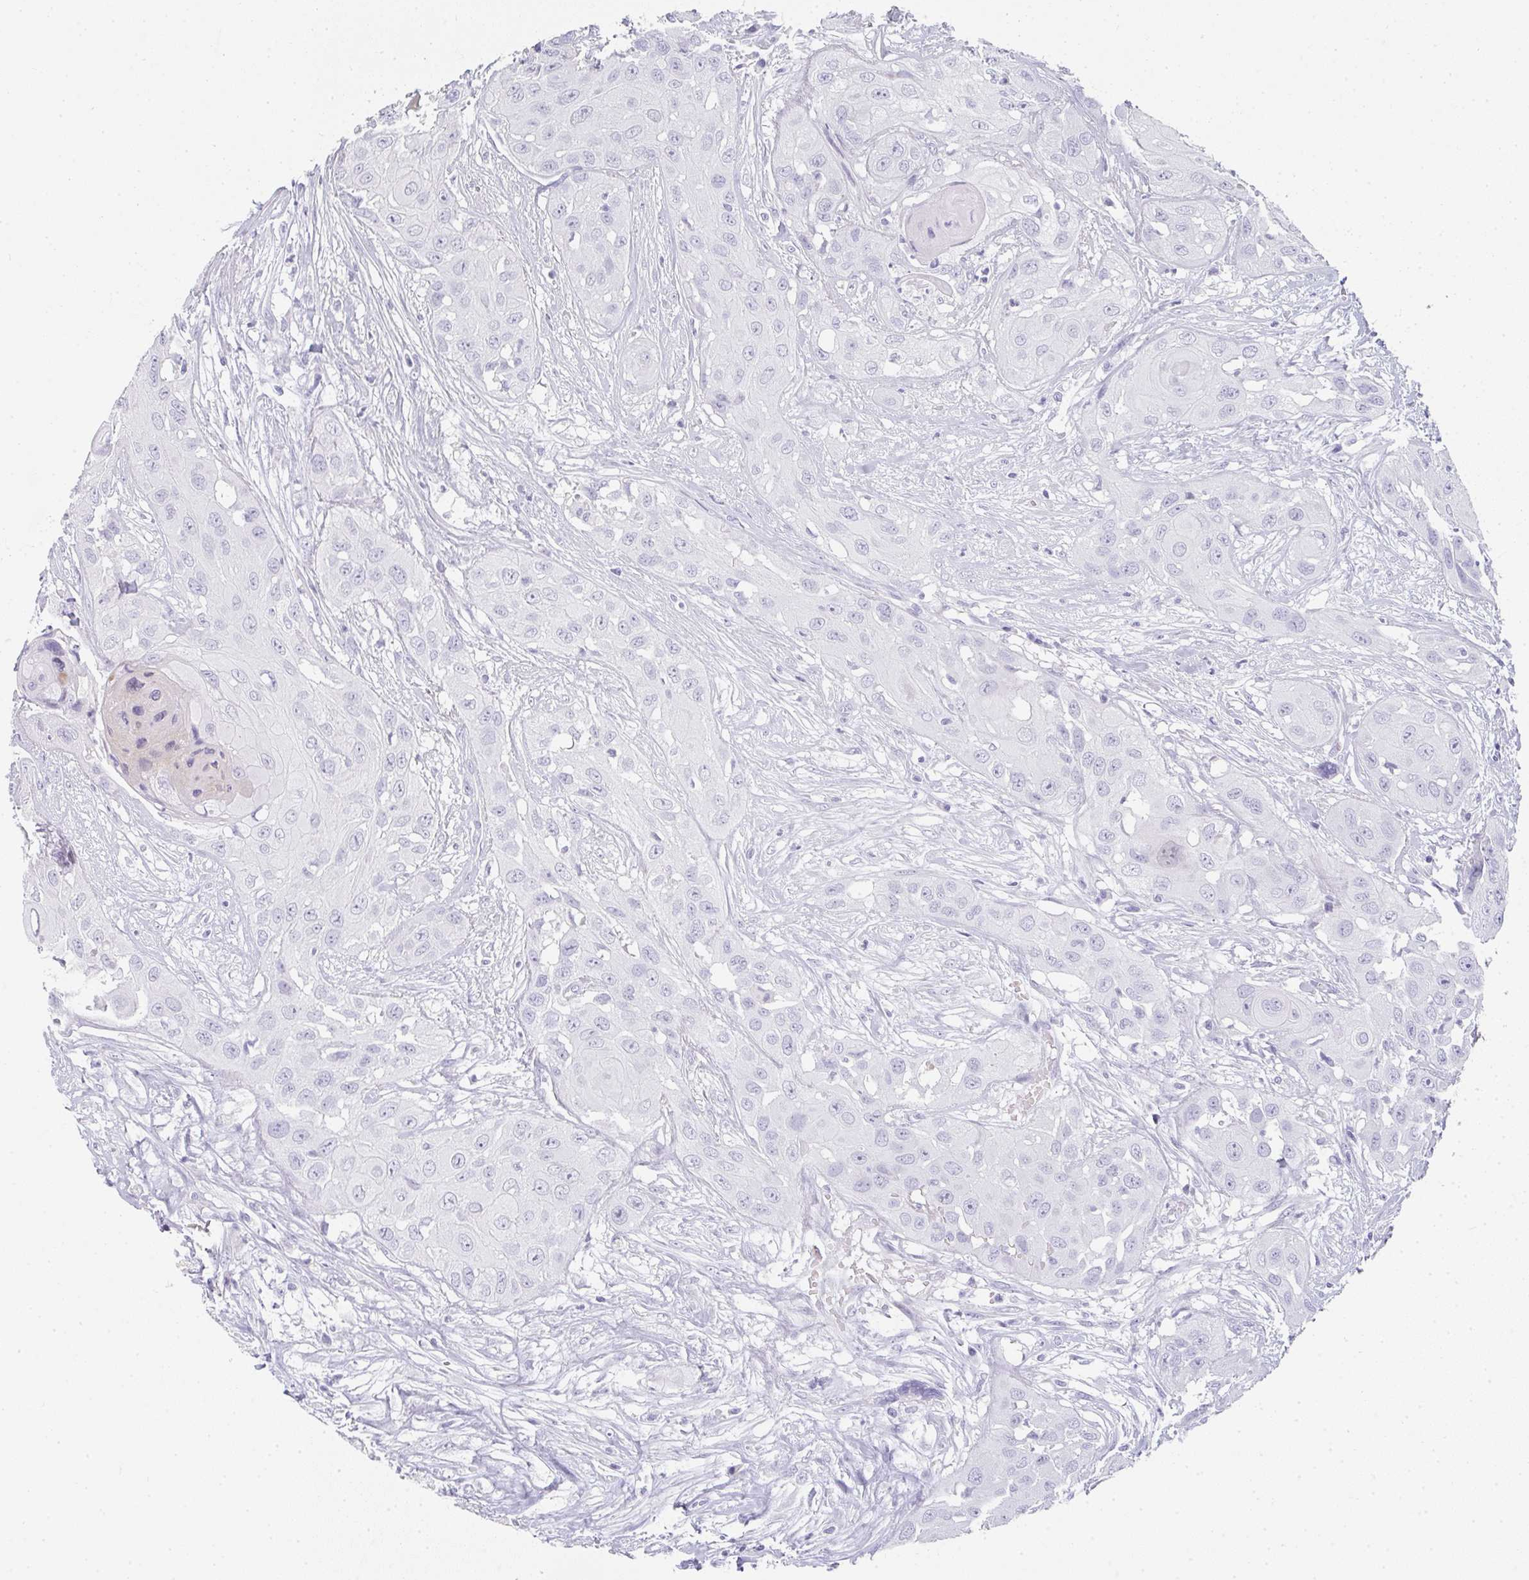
{"staining": {"intensity": "negative", "quantity": "none", "location": "none"}, "tissue": "head and neck cancer", "cell_type": "Tumor cells", "image_type": "cancer", "snomed": [{"axis": "morphology", "description": "Squamous cell carcinoma, NOS"}, {"axis": "topography", "description": "Head-Neck"}], "caption": "A histopathology image of human head and neck cancer (squamous cell carcinoma) is negative for staining in tumor cells.", "gene": "NEU2", "patient": {"sex": "male", "age": 83}}